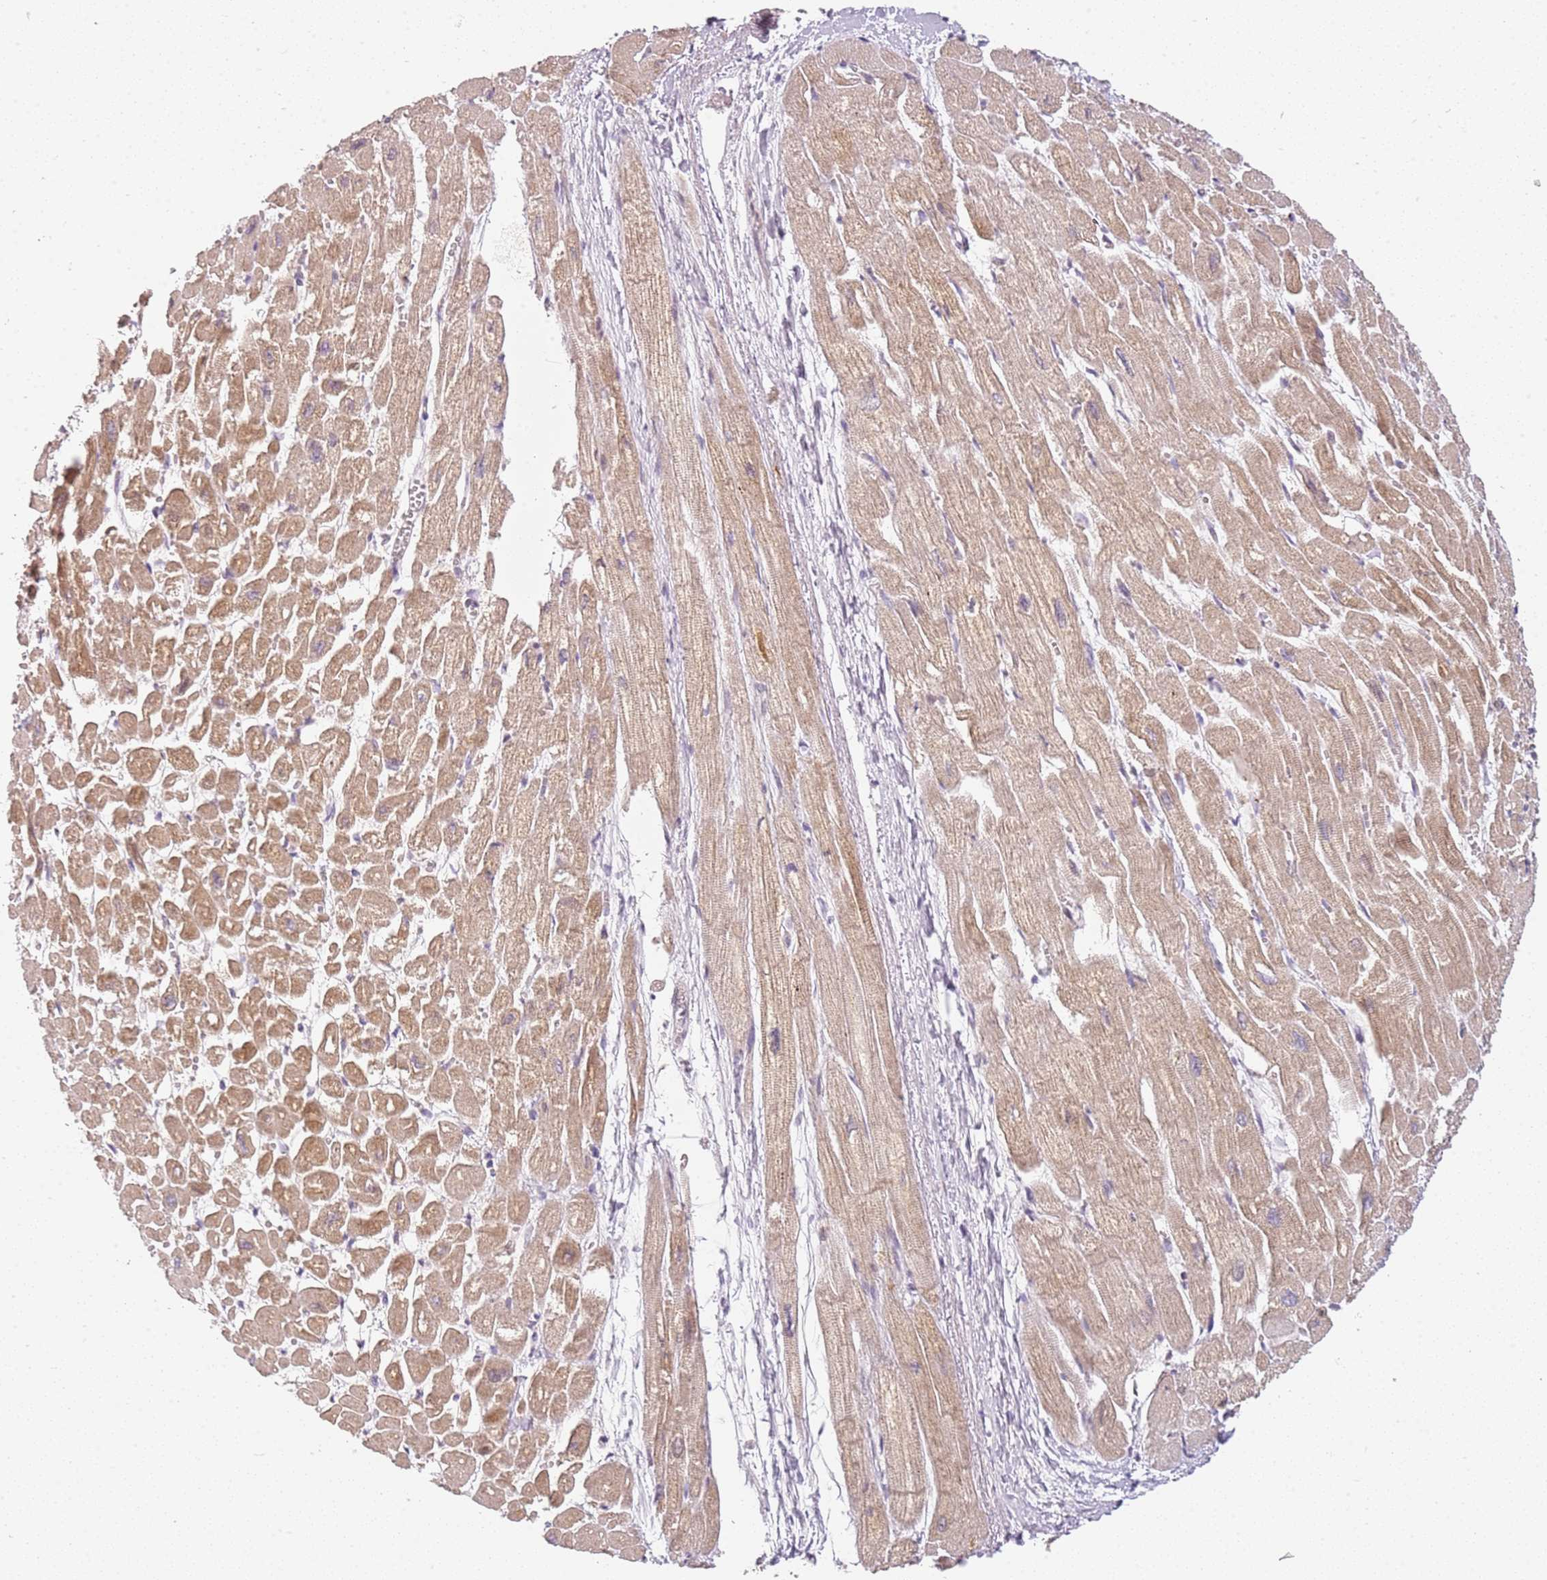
{"staining": {"intensity": "moderate", "quantity": ">75%", "location": "cytoplasmic/membranous"}, "tissue": "heart muscle", "cell_type": "Cardiomyocytes", "image_type": "normal", "snomed": [{"axis": "morphology", "description": "Normal tissue, NOS"}, {"axis": "topography", "description": "Heart"}], "caption": "Heart muscle stained with DAB IHC demonstrates medium levels of moderate cytoplasmic/membranous staining in about >75% of cardiomyocytes. The protein is stained brown, and the nuclei are stained in blue (DAB (3,3'-diaminobenzidine) IHC with brightfield microscopy, high magnification).", "gene": "DEFB116", "patient": {"sex": "male", "age": 54}}